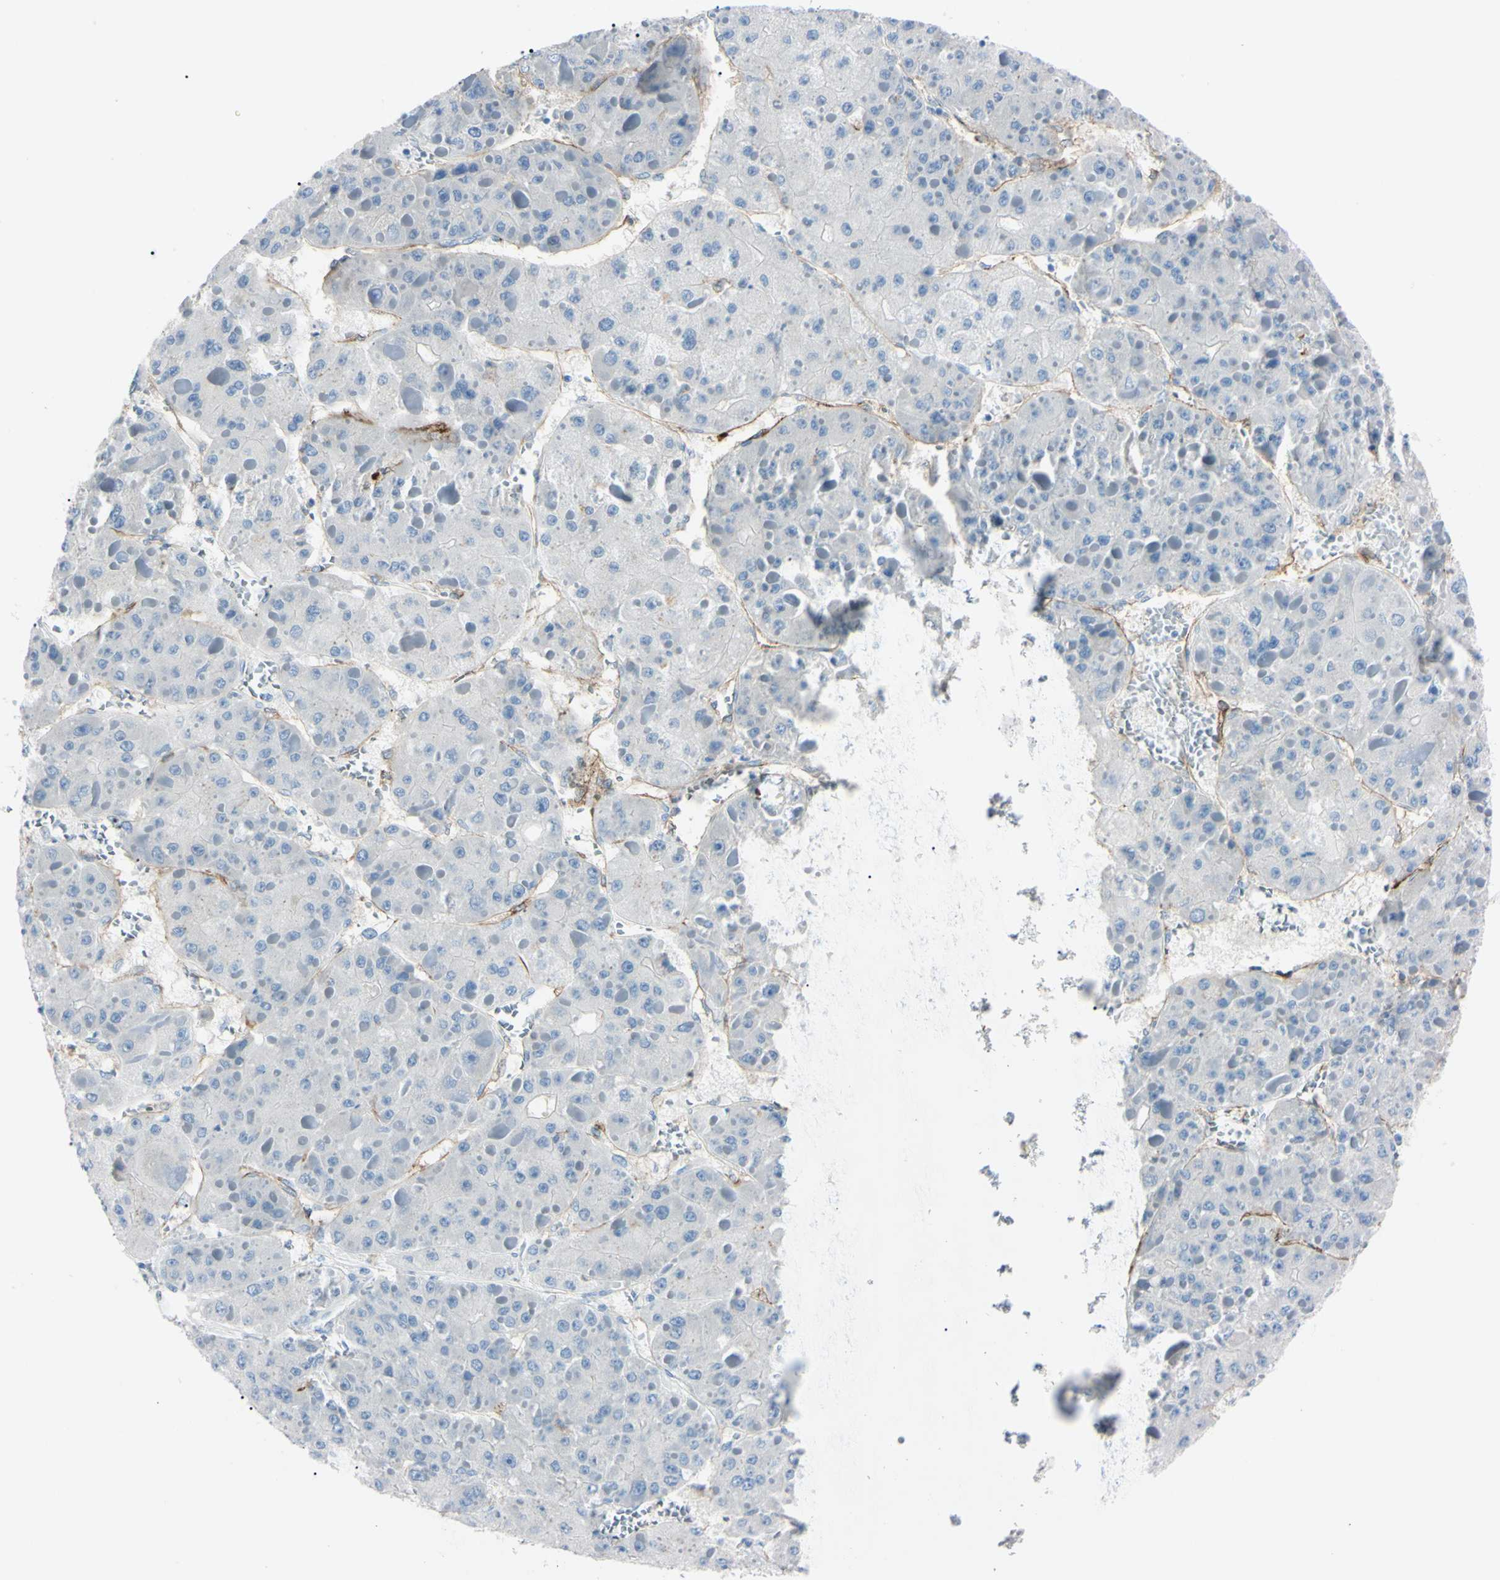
{"staining": {"intensity": "negative", "quantity": "none", "location": "none"}, "tissue": "liver cancer", "cell_type": "Tumor cells", "image_type": "cancer", "snomed": [{"axis": "morphology", "description": "Carcinoma, Hepatocellular, NOS"}, {"axis": "topography", "description": "Liver"}], "caption": "Immunohistochemistry photomicrograph of liver hepatocellular carcinoma stained for a protein (brown), which displays no positivity in tumor cells.", "gene": "FOLH1", "patient": {"sex": "female", "age": 73}}